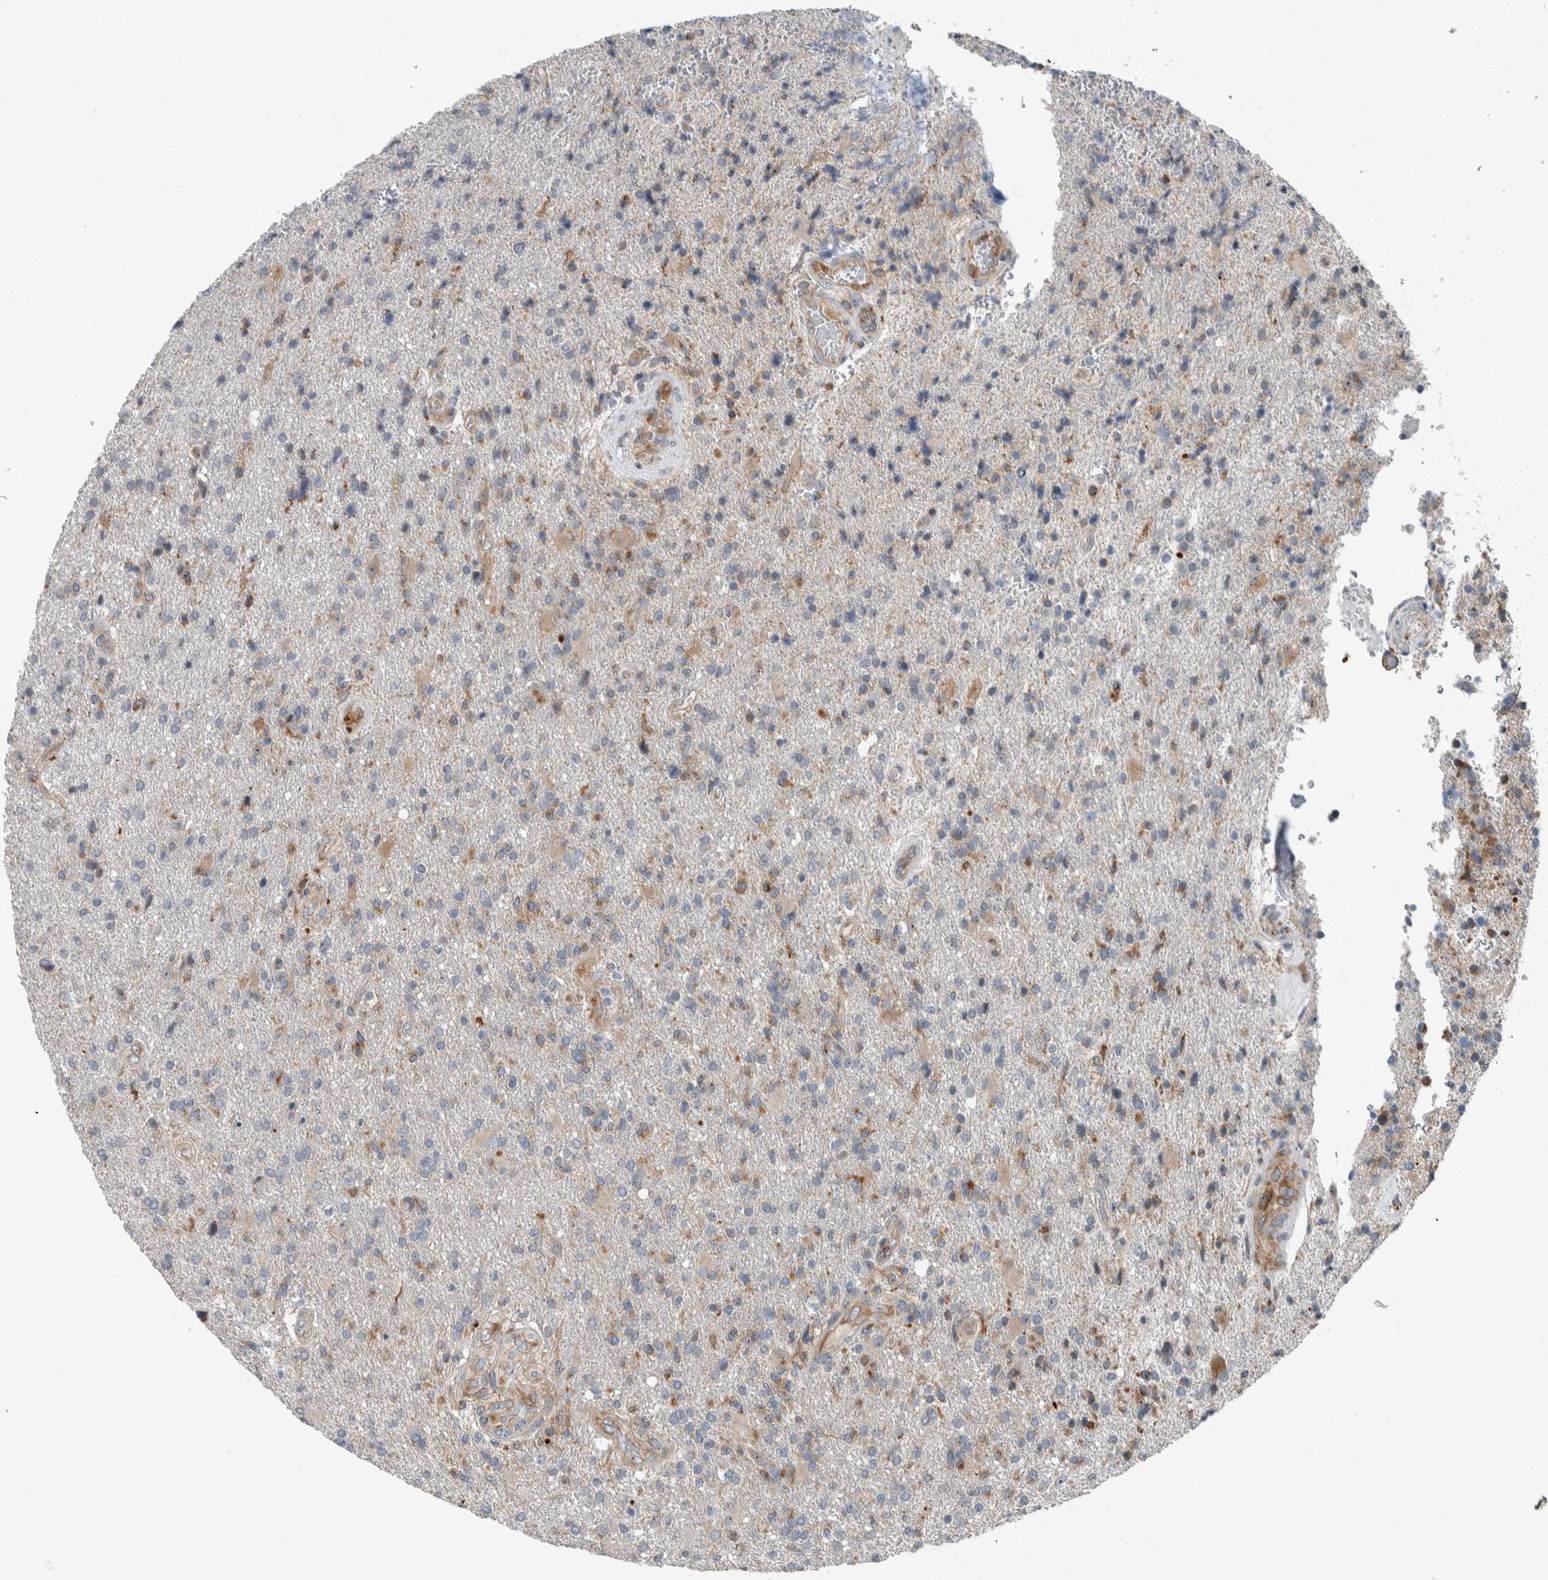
{"staining": {"intensity": "weak", "quantity": "<25%", "location": "cytoplasmic/membranous"}, "tissue": "glioma", "cell_type": "Tumor cells", "image_type": "cancer", "snomed": [{"axis": "morphology", "description": "Glioma, malignant, High grade"}, {"axis": "topography", "description": "Brain"}], "caption": "IHC of glioma reveals no positivity in tumor cells.", "gene": "USP25", "patient": {"sex": "male", "age": 72}}